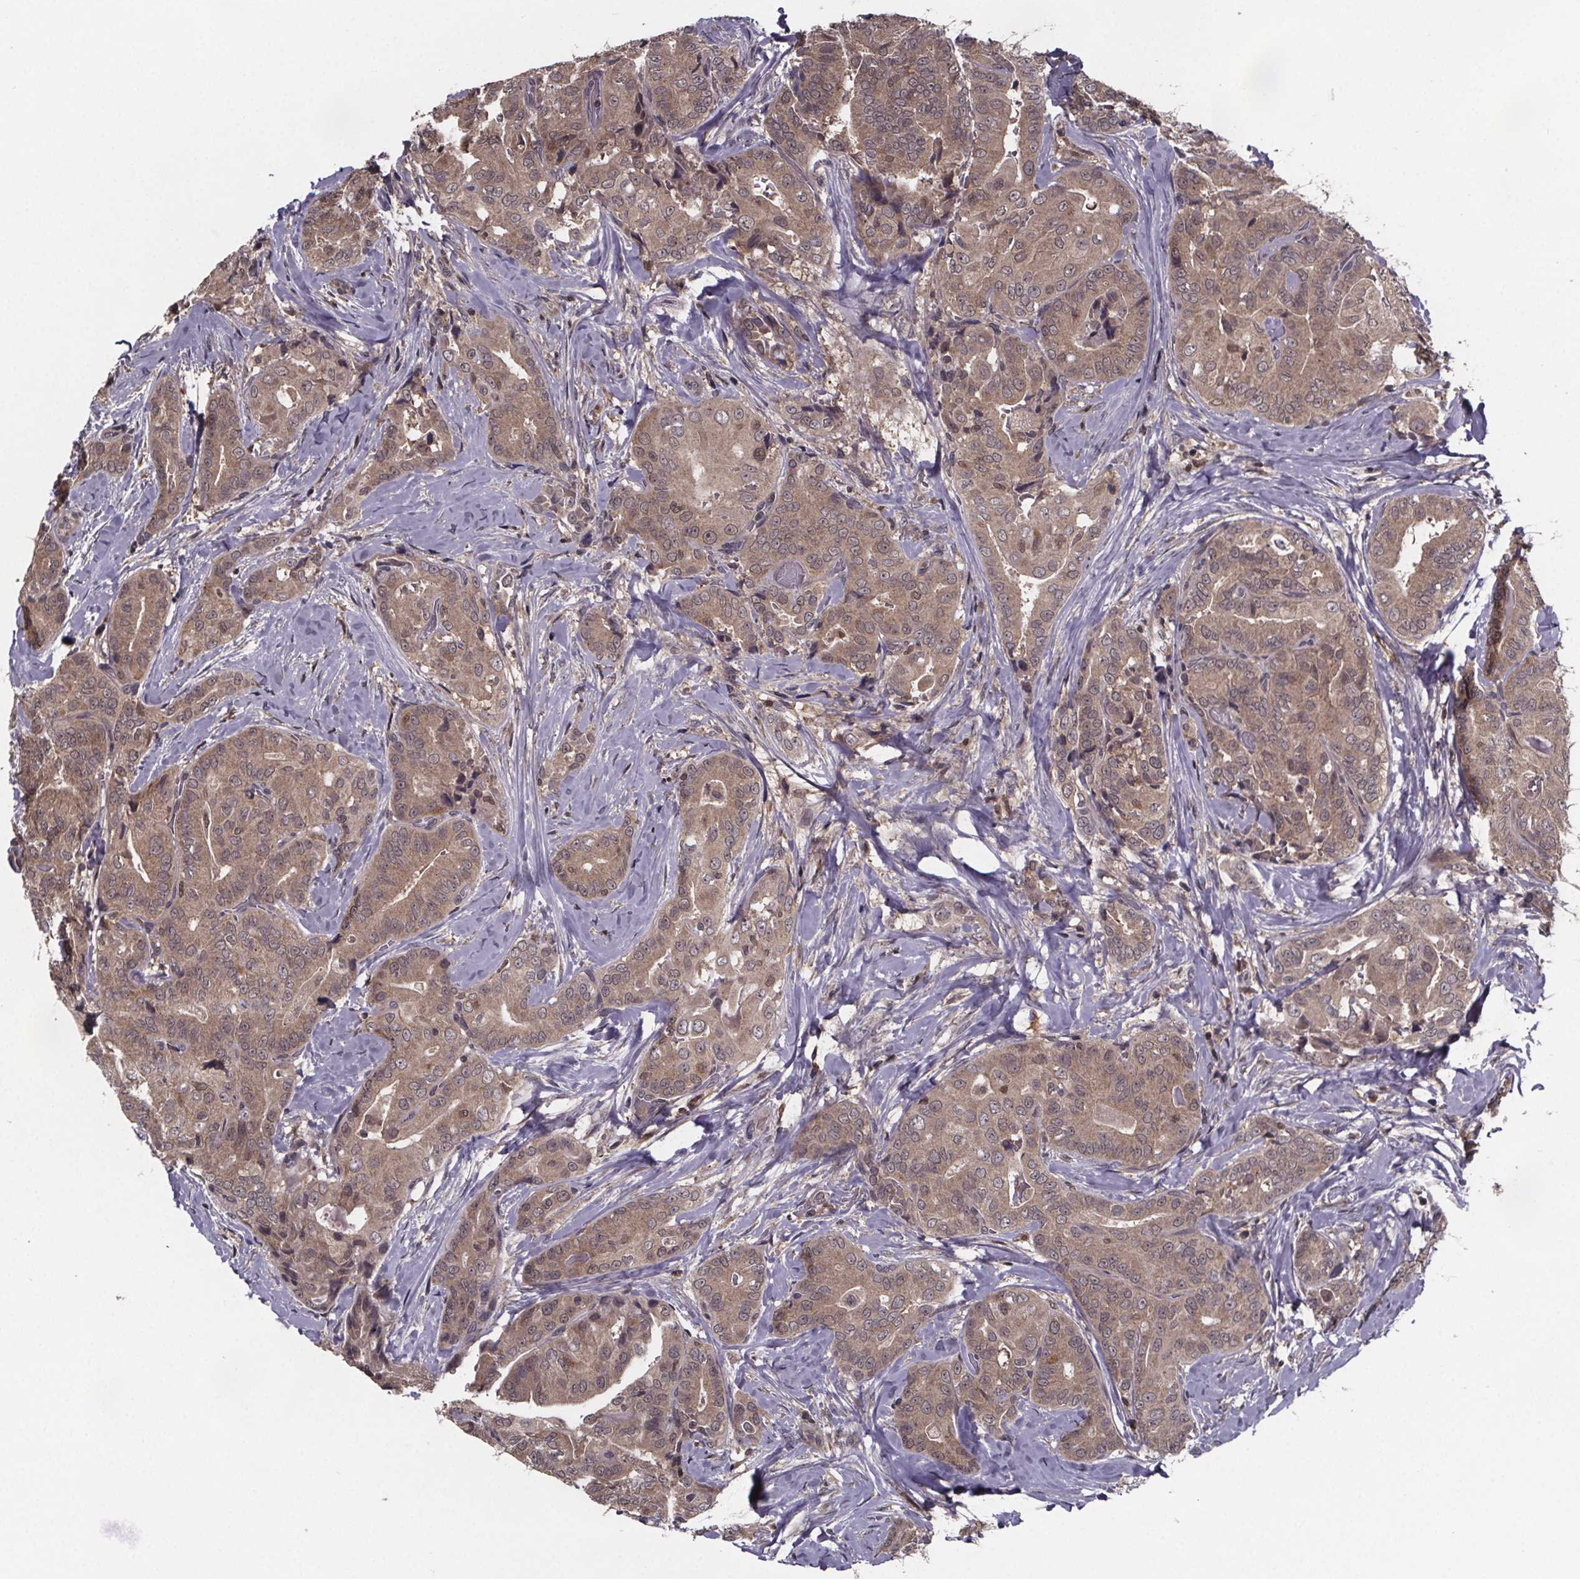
{"staining": {"intensity": "weak", "quantity": ">75%", "location": "cytoplasmic/membranous,nuclear"}, "tissue": "thyroid cancer", "cell_type": "Tumor cells", "image_type": "cancer", "snomed": [{"axis": "morphology", "description": "Papillary adenocarcinoma, NOS"}, {"axis": "topography", "description": "Thyroid gland"}], "caption": "The image reveals a brown stain indicating the presence of a protein in the cytoplasmic/membranous and nuclear of tumor cells in thyroid cancer (papillary adenocarcinoma).", "gene": "FN3KRP", "patient": {"sex": "male", "age": 61}}